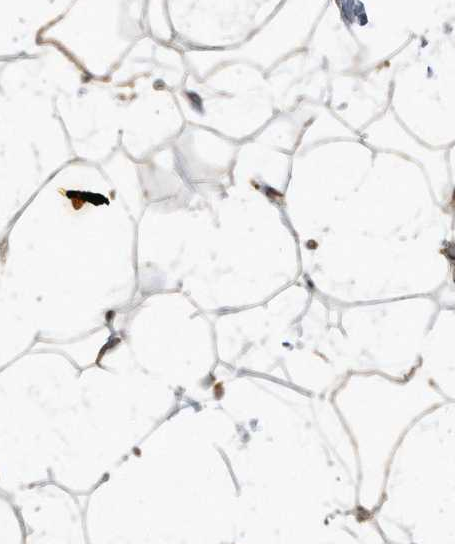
{"staining": {"intensity": "negative", "quantity": "none", "location": "none"}, "tissue": "adipose tissue", "cell_type": "Adipocytes", "image_type": "normal", "snomed": [{"axis": "morphology", "description": "Normal tissue, NOS"}, {"axis": "topography", "description": "Breast"}], "caption": "Immunohistochemistry (IHC) of normal adipose tissue shows no positivity in adipocytes.", "gene": "C9", "patient": {"sex": "female", "age": 23}}